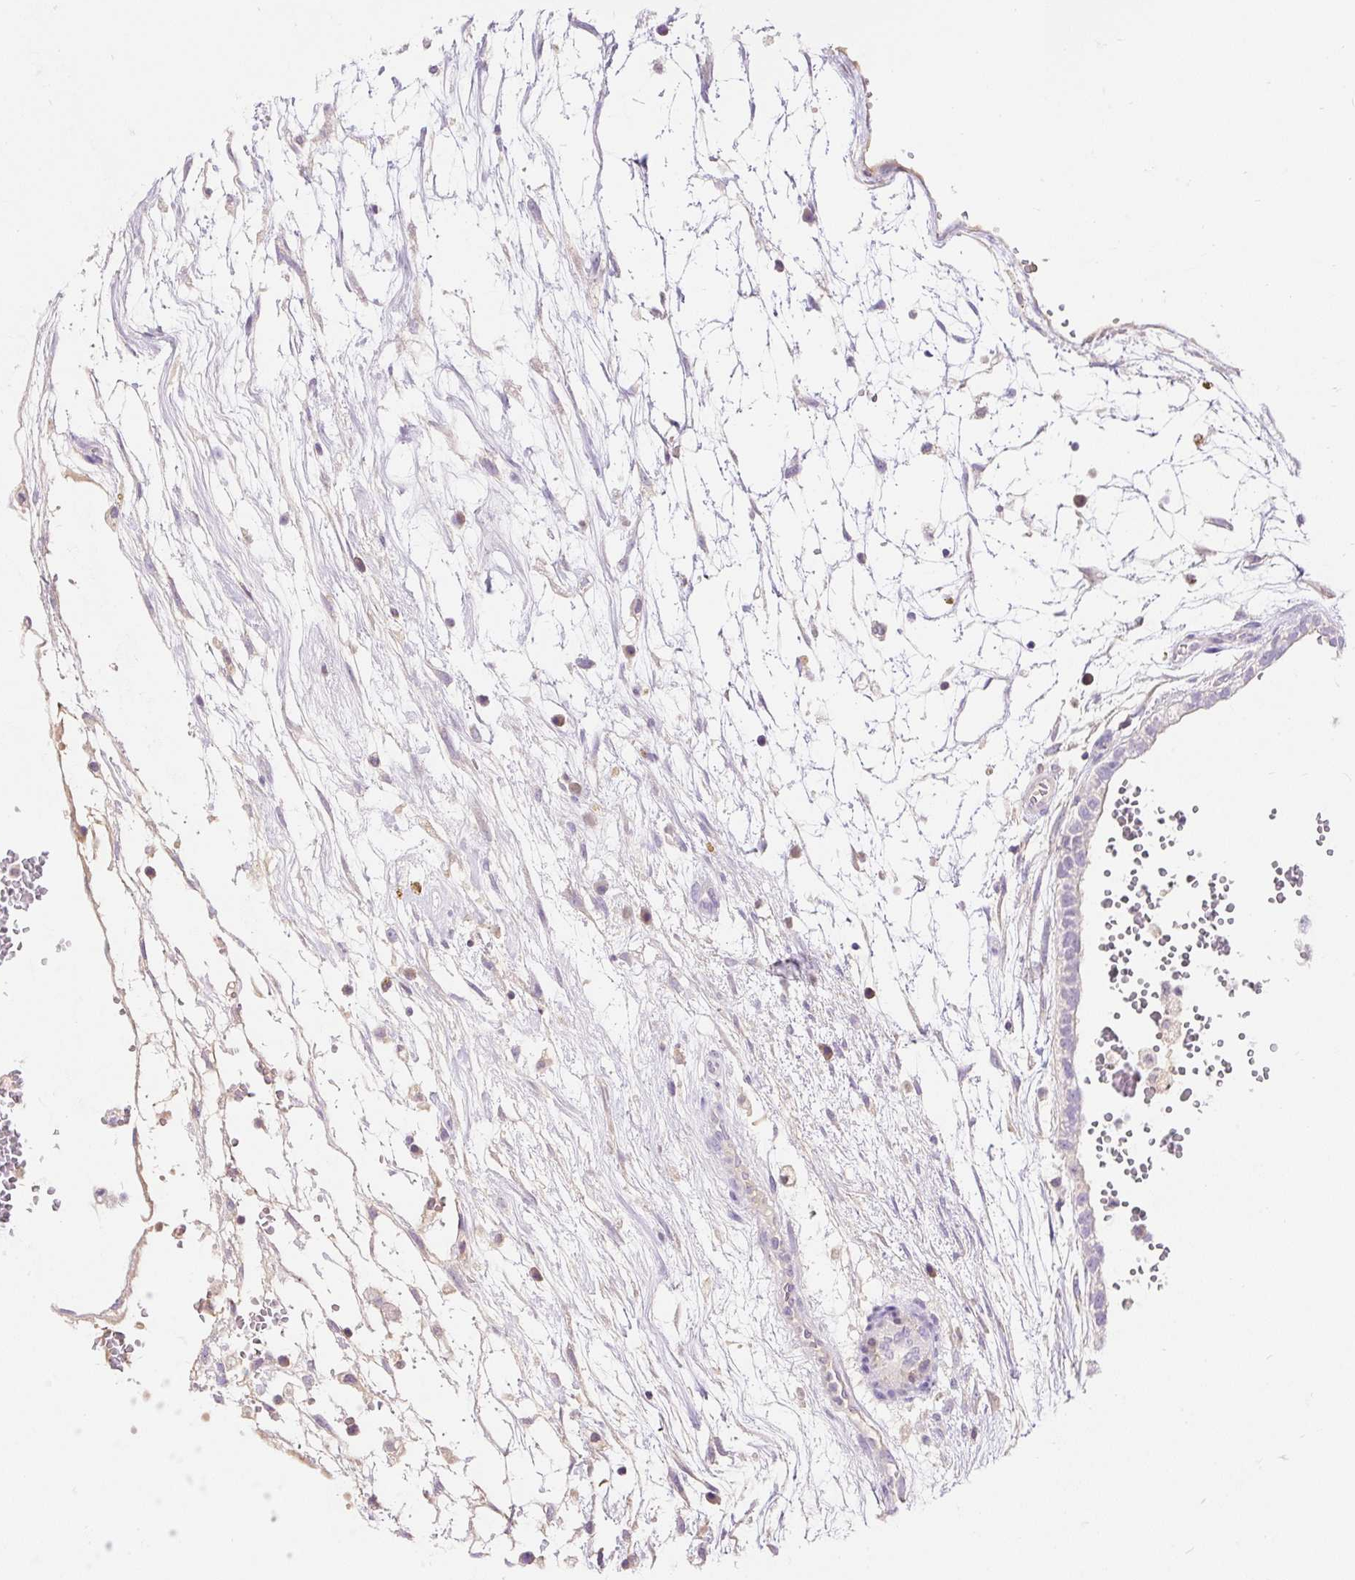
{"staining": {"intensity": "negative", "quantity": "none", "location": "none"}, "tissue": "testis cancer", "cell_type": "Tumor cells", "image_type": "cancer", "snomed": [{"axis": "morphology", "description": "Carcinoma, Embryonal, NOS"}, {"axis": "topography", "description": "Testis"}], "caption": "The micrograph exhibits no significant expression in tumor cells of testis cancer (embryonal carcinoma).", "gene": "TMEM150C", "patient": {"sex": "male", "age": 32}}